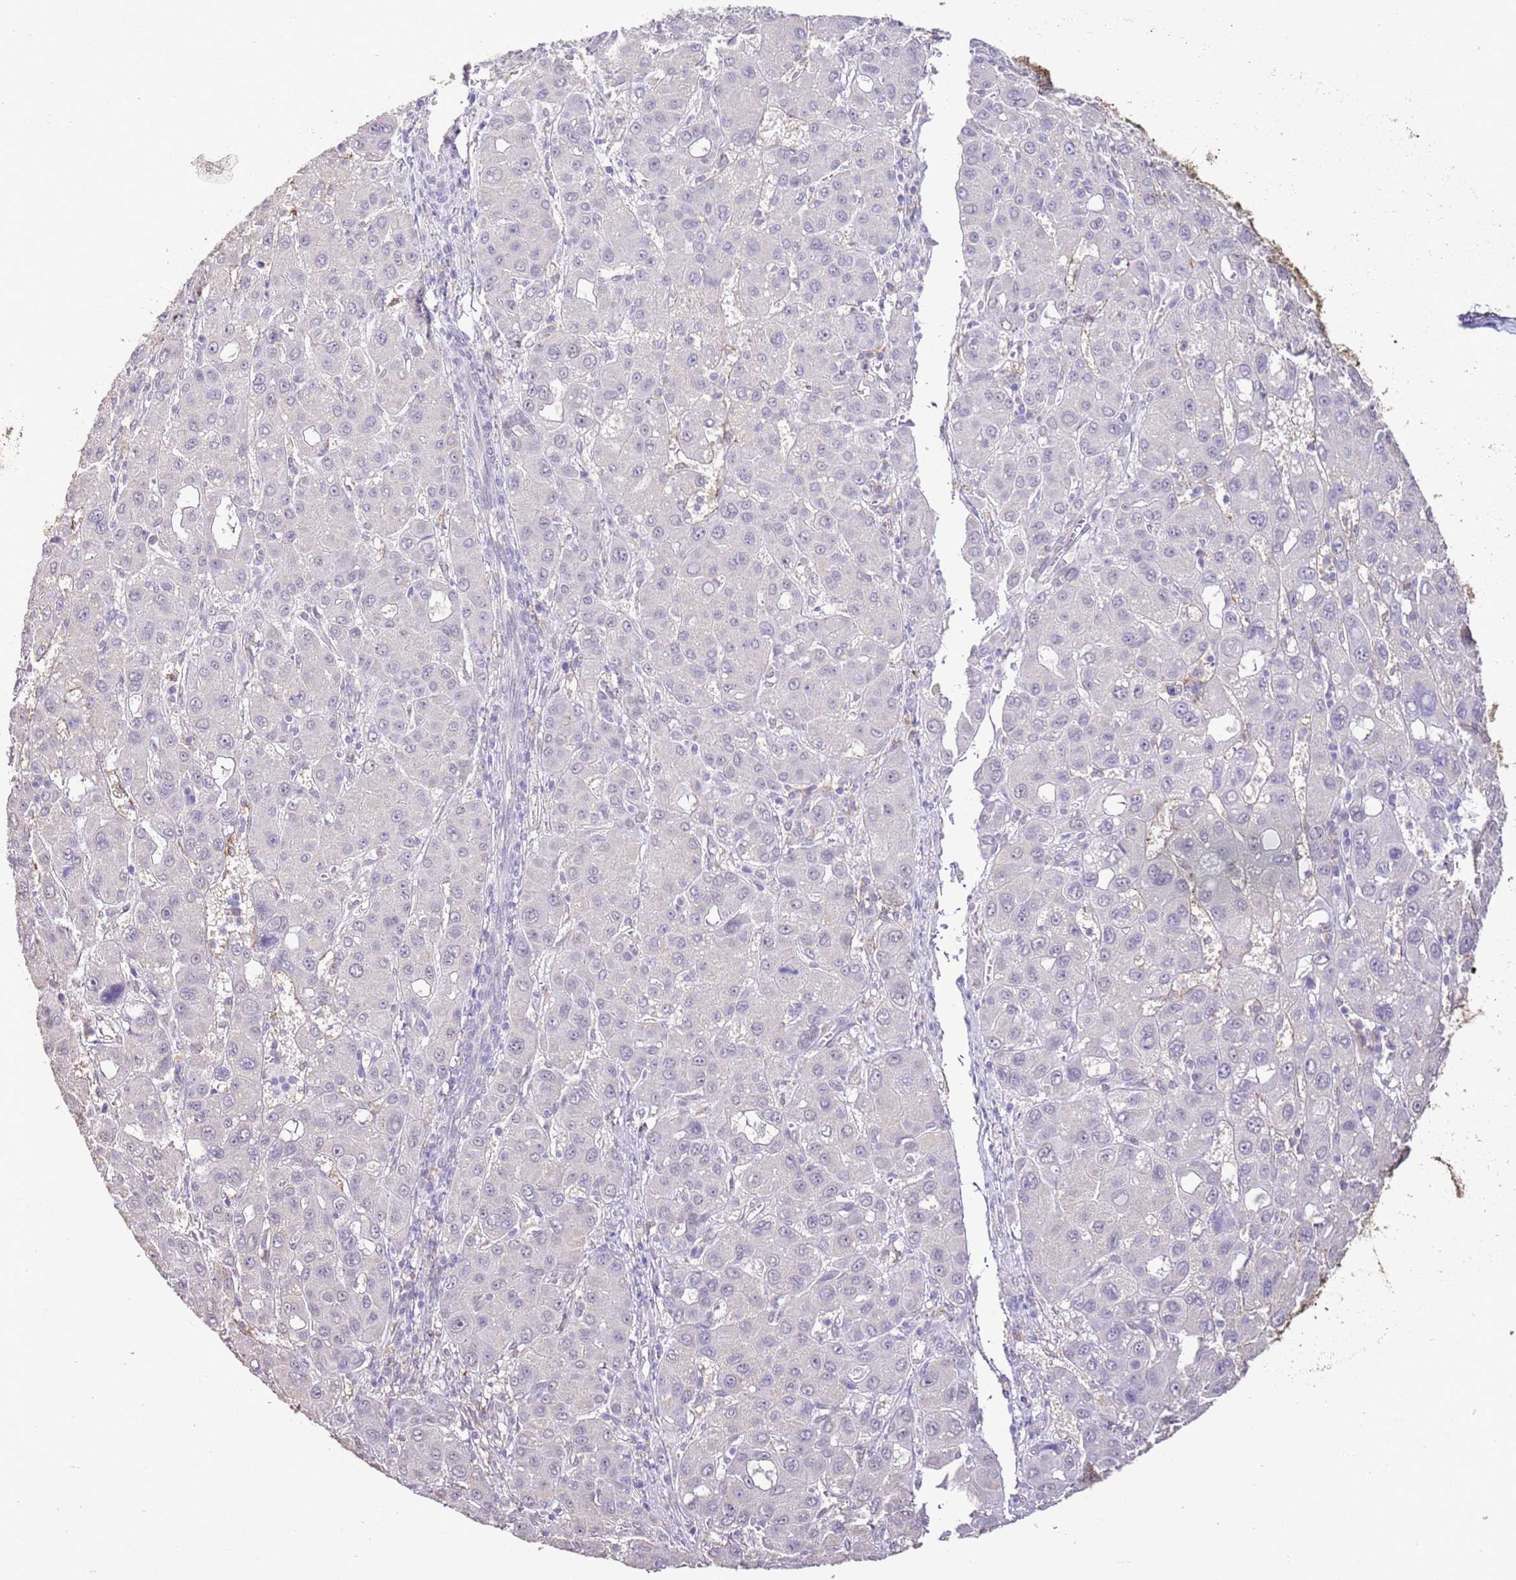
{"staining": {"intensity": "negative", "quantity": "none", "location": "none"}, "tissue": "liver cancer", "cell_type": "Tumor cells", "image_type": "cancer", "snomed": [{"axis": "morphology", "description": "Carcinoma, Hepatocellular, NOS"}, {"axis": "topography", "description": "Liver"}], "caption": "Tumor cells are negative for brown protein staining in hepatocellular carcinoma (liver).", "gene": "IZUMO4", "patient": {"sex": "male", "age": 55}}